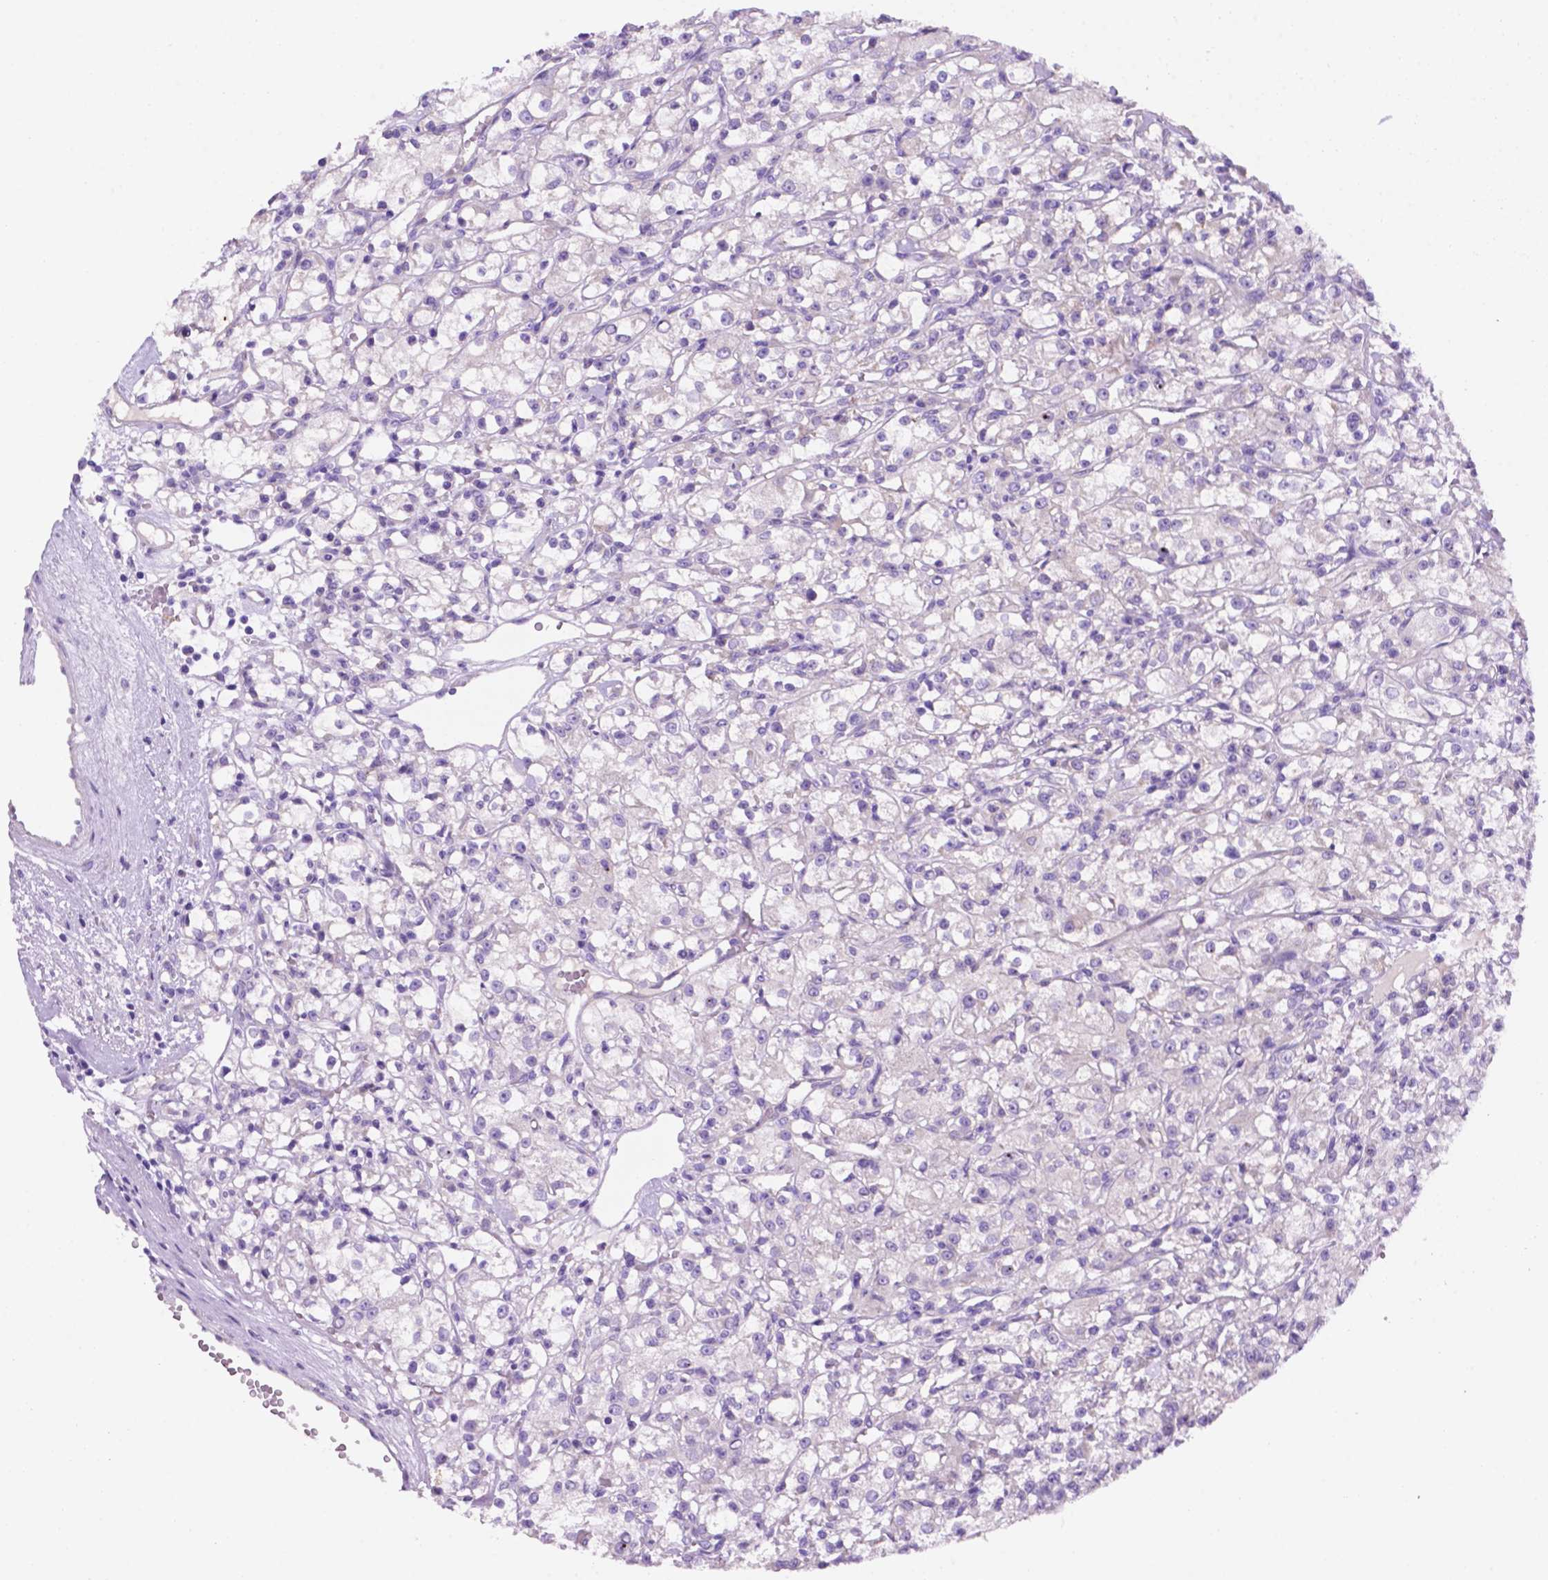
{"staining": {"intensity": "negative", "quantity": "none", "location": "none"}, "tissue": "renal cancer", "cell_type": "Tumor cells", "image_type": "cancer", "snomed": [{"axis": "morphology", "description": "Adenocarcinoma, NOS"}, {"axis": "topography", "description": "Kidney"}], "caption": "Immunohistochemistry image of neoplastic tissue: human renal cancer stained with DAB displays no significant protein positivity in tumor cells.", "gene": "CEACAM7", "patient": {"sex": "female", "age": 59}}